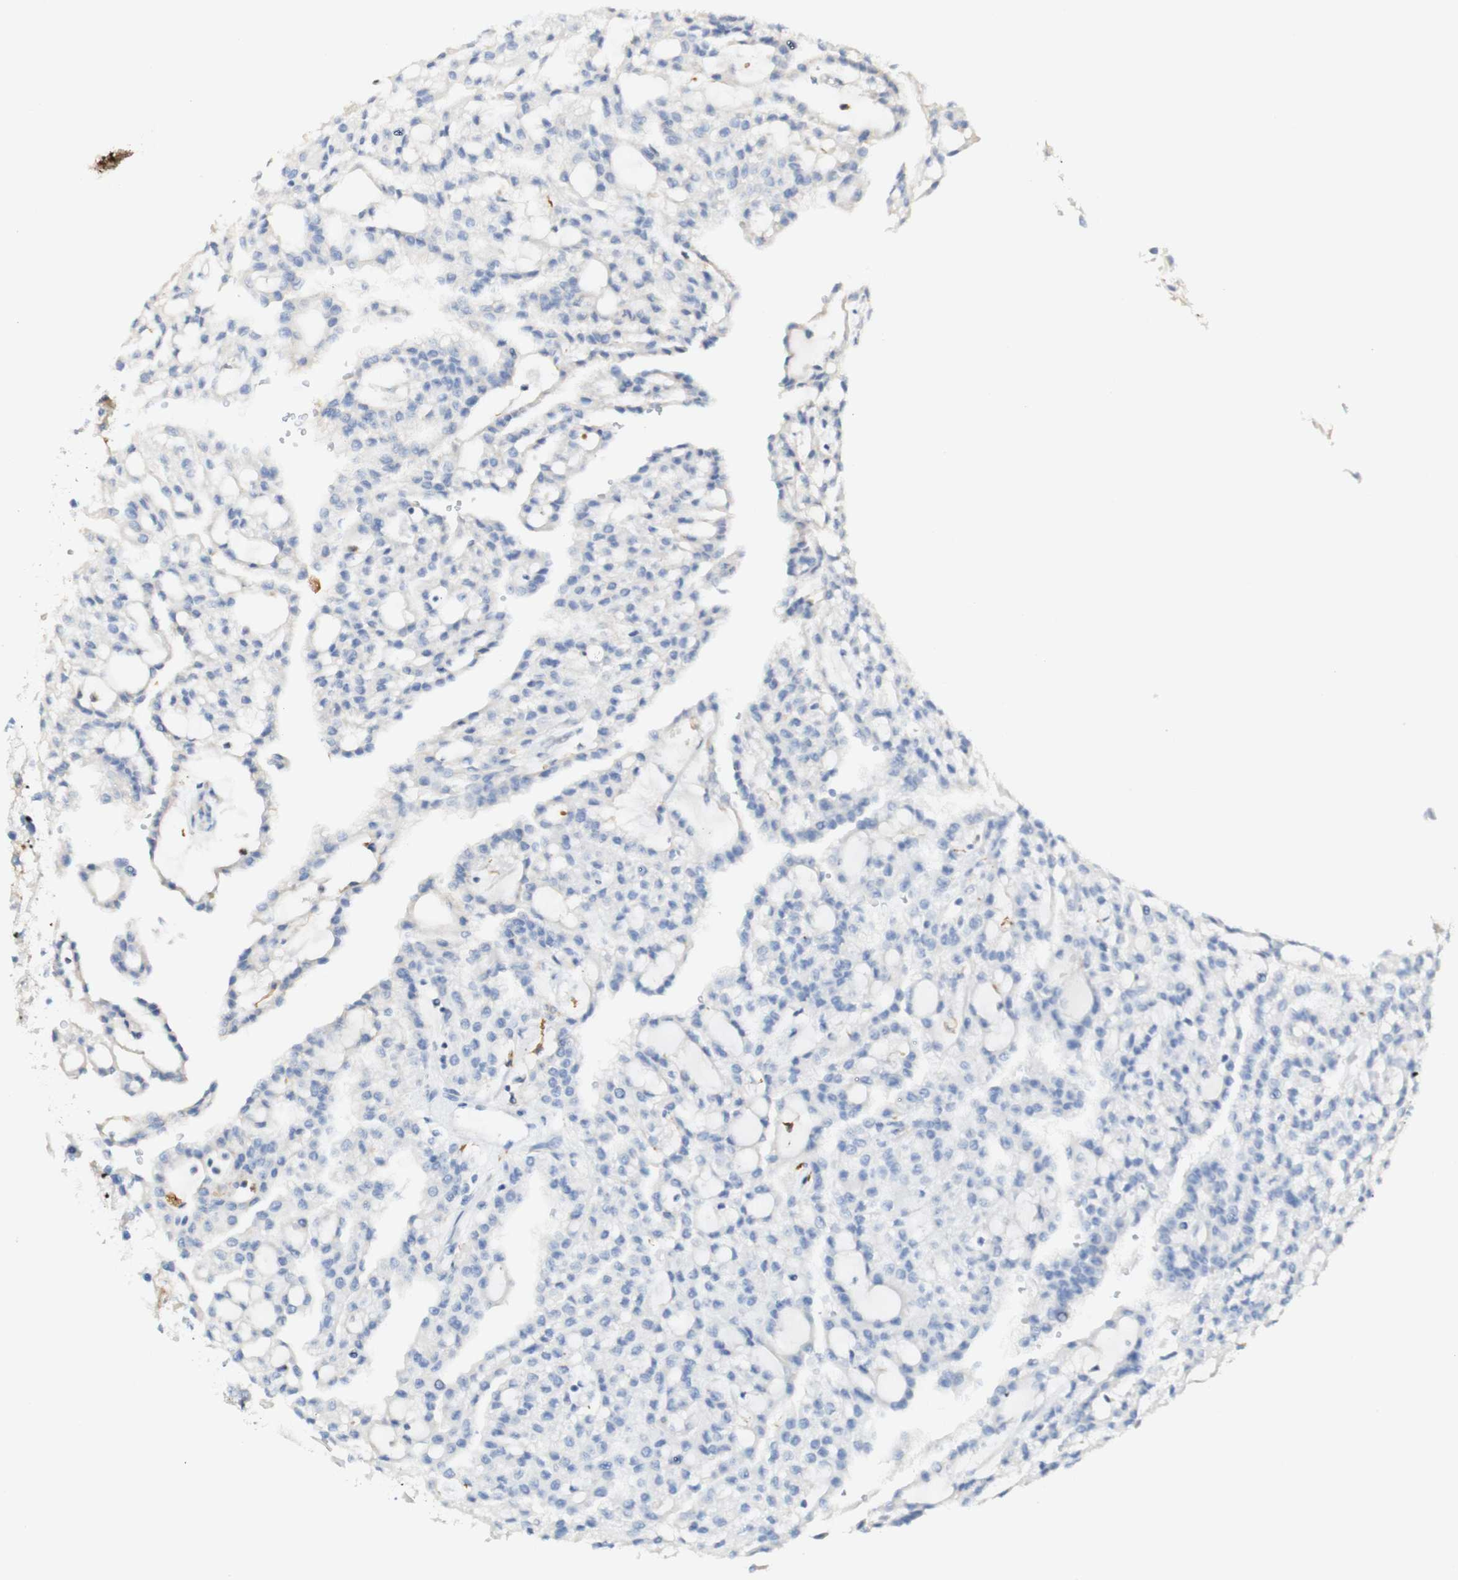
{"staining": {"intensity": "negative", "quantity": "none", "location": "none"}, "tissue": "renal cancer", "cell_type": "Tumor cells", "image_type": "cancer", "snomed": [{"axis": "morphology", "description": "Adenocarcinoma, NOS"}, {"axis": "topography", "description": "Kidney"}], "caption": "Immunohistochemical staining of renal cancer (adenocarcinoma) exhibits no significant expression in tumor cells.", "gene": "FCGRT", "patient": {"sex": "male", "age": 63}}